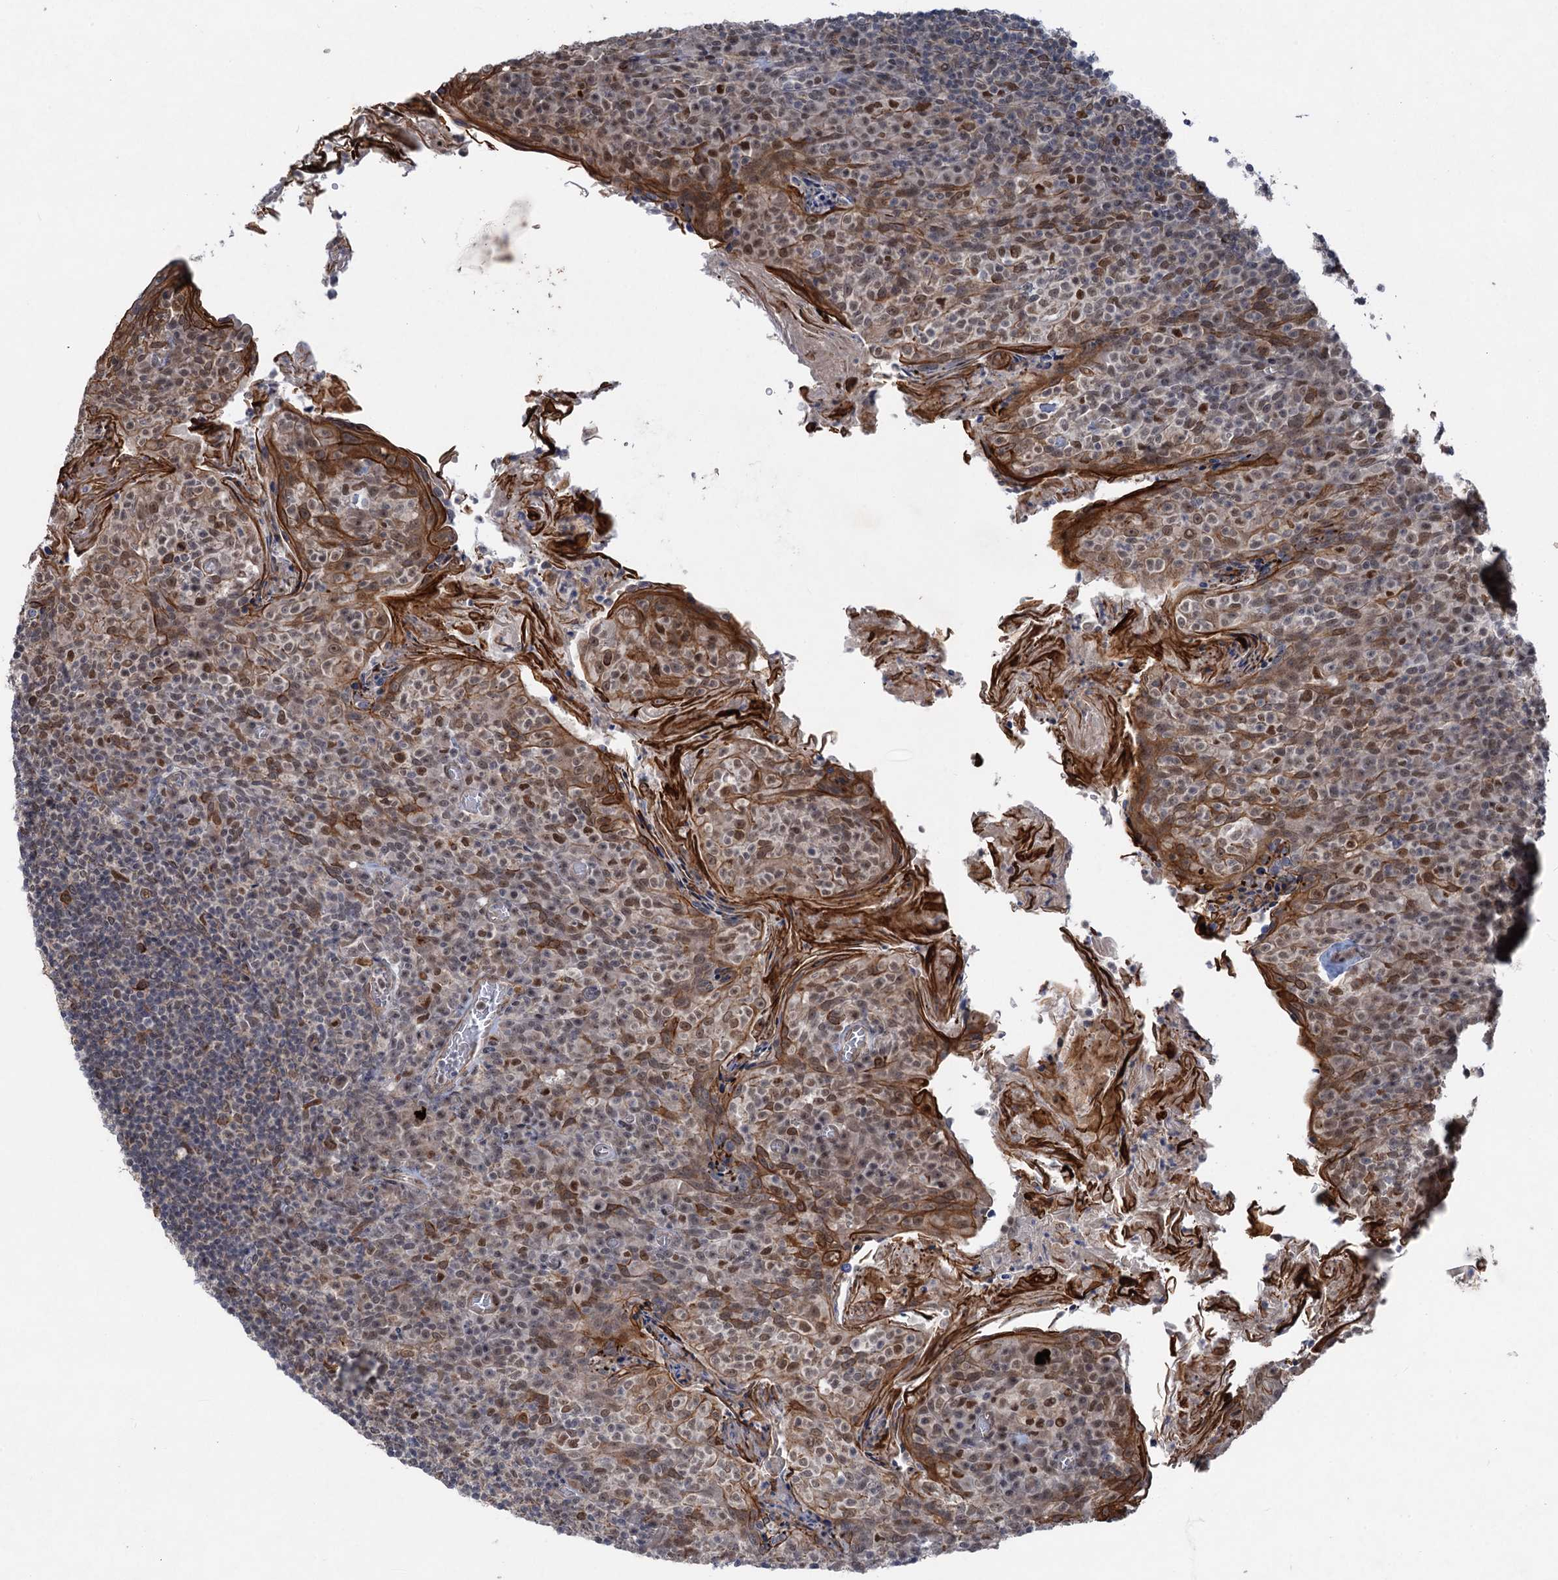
{"staining": {"intensity": "moderate", "quantity": "25%-75%", "location": "cytoplasmic/membranous"}, "tissue": "tonsil", "cell_type": "Germinal center cells", "image_type": "normal", "snomed": [{"axis": "morphology", "description": "Normal tissue, NOS"}, {"axis": "topography", "description": "Tonsil"}], "caption": "Immunohistochemistry image of benign tonsil: tonsil stained using immunohistochemistry displays medium levels of moderate protein expression localized specifically in the cytoplasmic/membranous of germinal center cells, appearing as a cytoplasmic/membranous brown color.", "gene": "TTC31", "patient": {"sex": "female", "age": 10}}